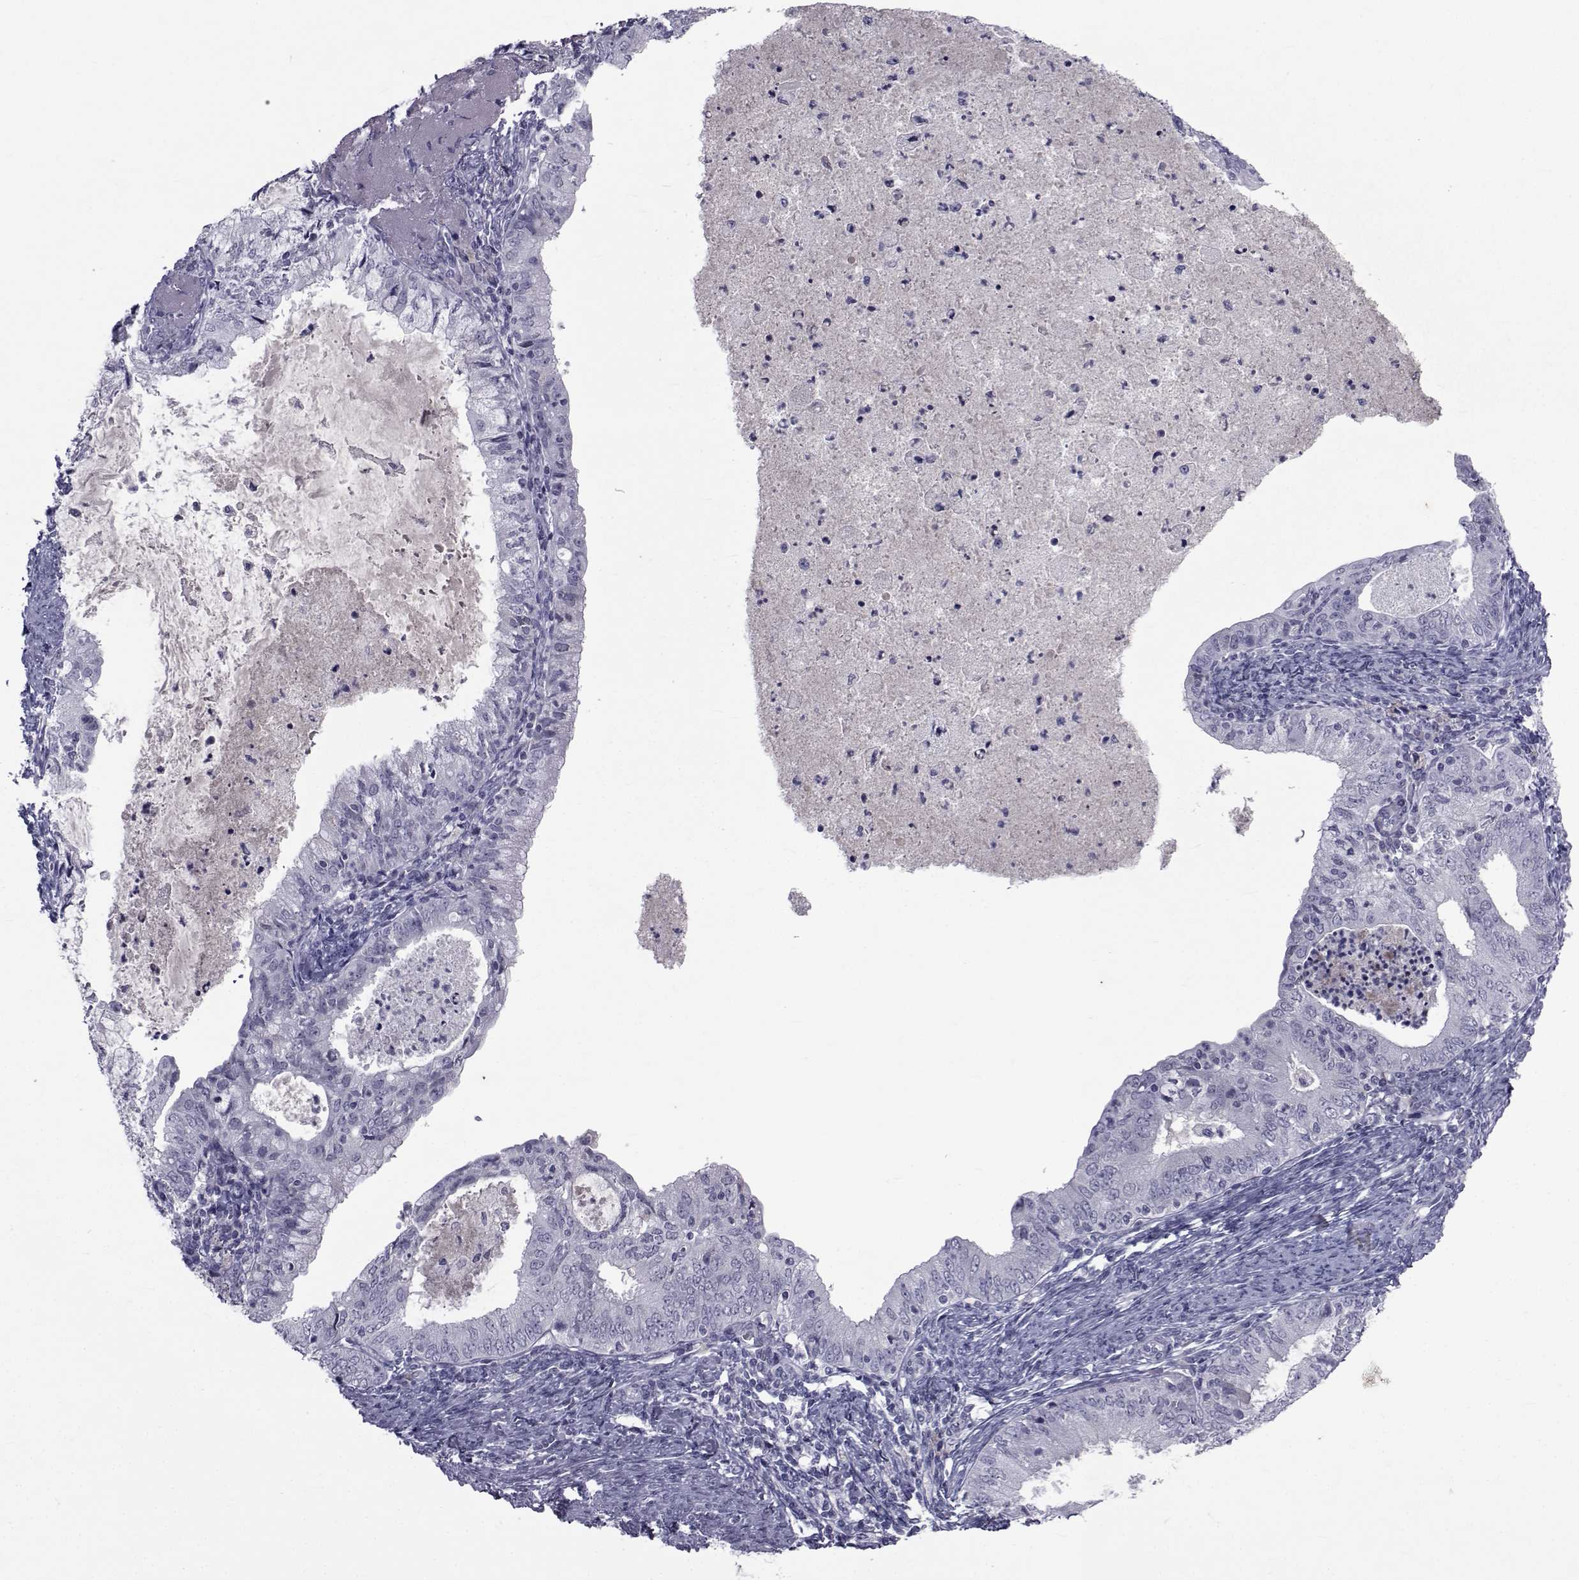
{"staining": {"intensity": "negative", "quantity": "none", "location": "none"}, "tissue": "endometrial cancer", "cell_type": "Tumor cells", "image_type": "cancer", "snomed": [{"axis": "morphology", "description": "Adenocarcinoma, NOS"}, {"axis": "topography", "description": "Endometrium"}], "caption": "Tumor cells are negative for brown protein staining in adenocarcinoma (endometrial).", "gene": "PAX2", "patient": {"sex": "female", "age": 57}}